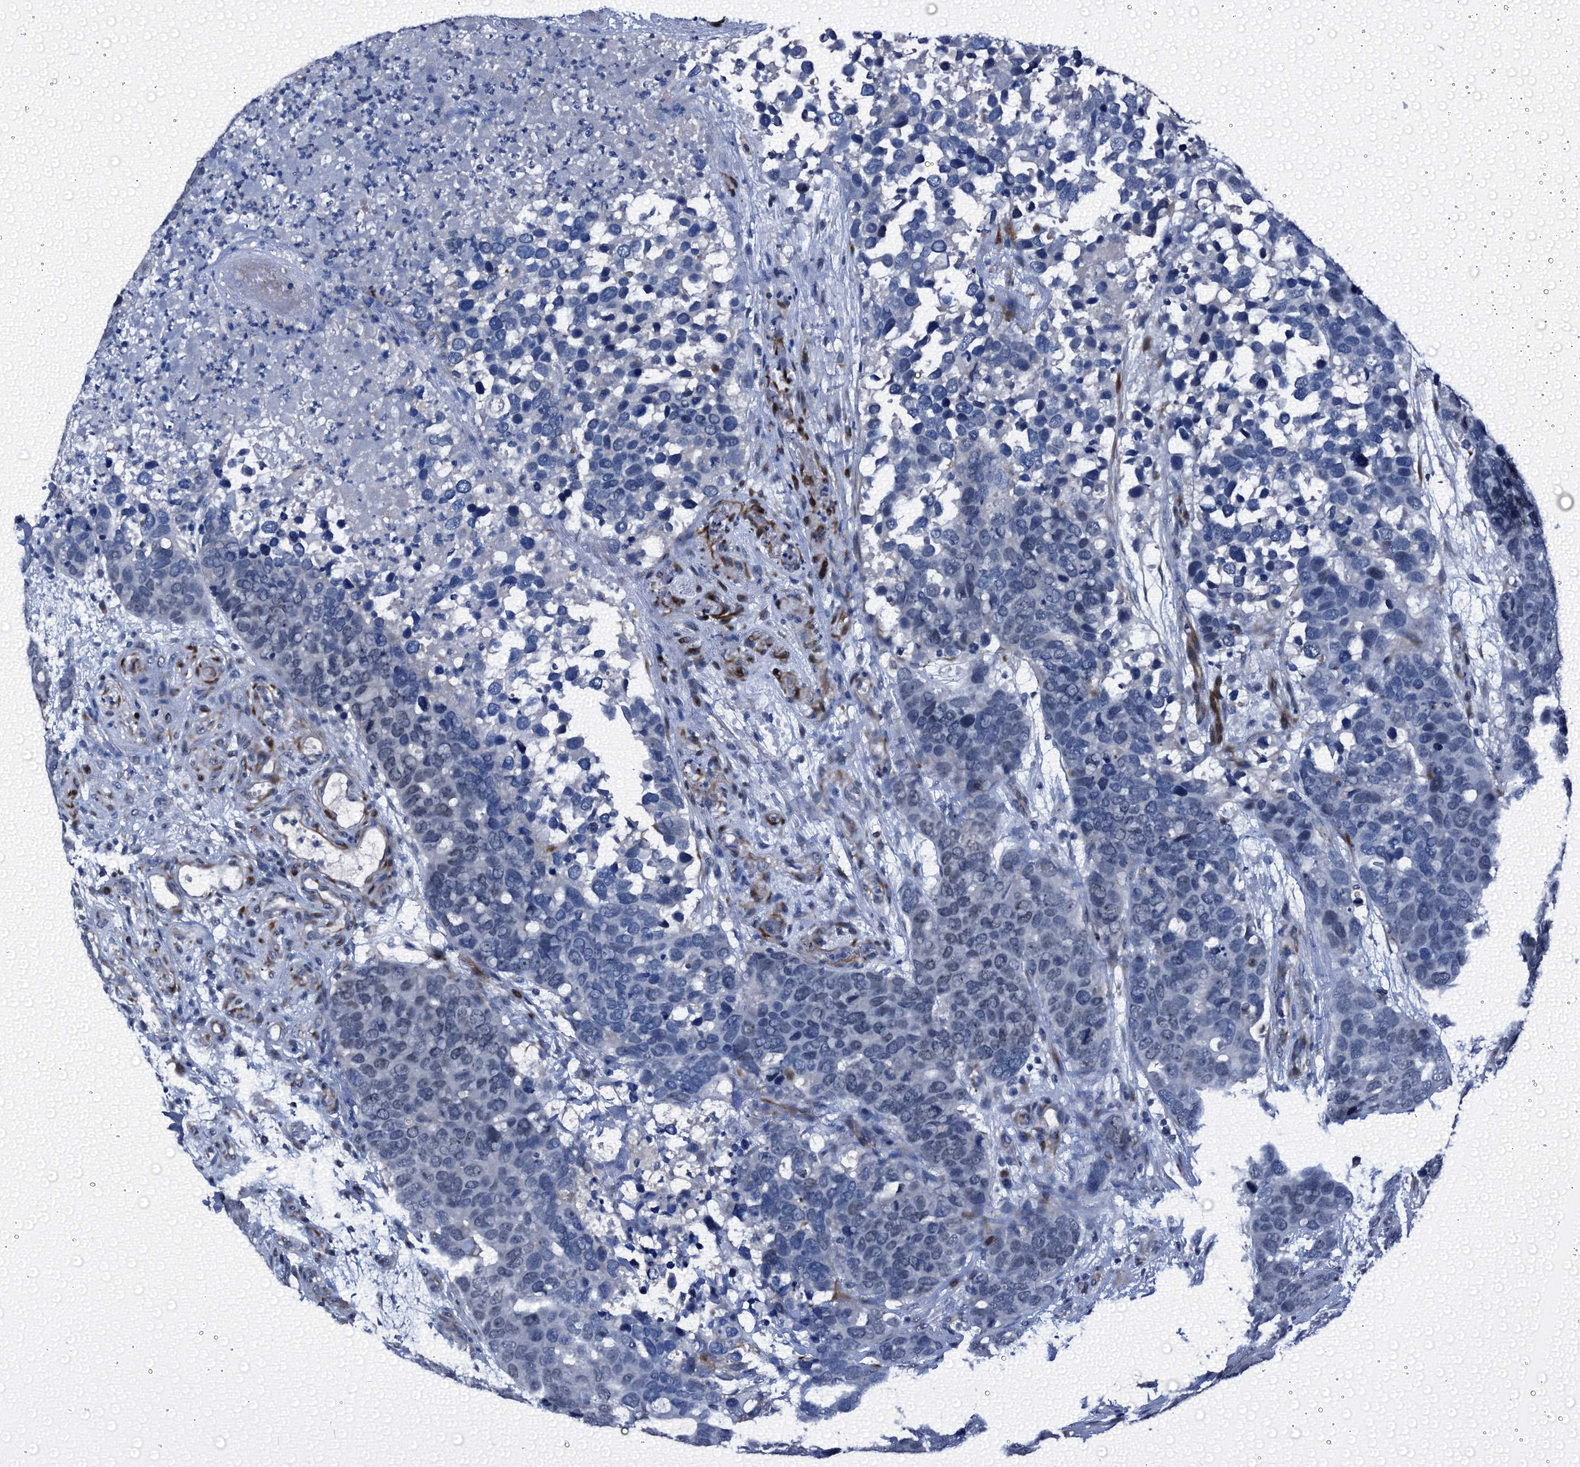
{"staining": {"intensity": "negative", "quantity": "none", "location": "none"}, "tissue": "breast cancer", "cell_type": "Tumor cells", "image_type": "cancer", "snomed": [{"axis": "morphology", "description": "Duct carcinoma"}, {"axis": "topography", "description": "Breast"}], "caption": "Immunohistochemical staining of human breast cancer exhibits no significant expression in tumor cells.", "gene": "EMG1", "patient": {"sex": "female", "age": 83}}